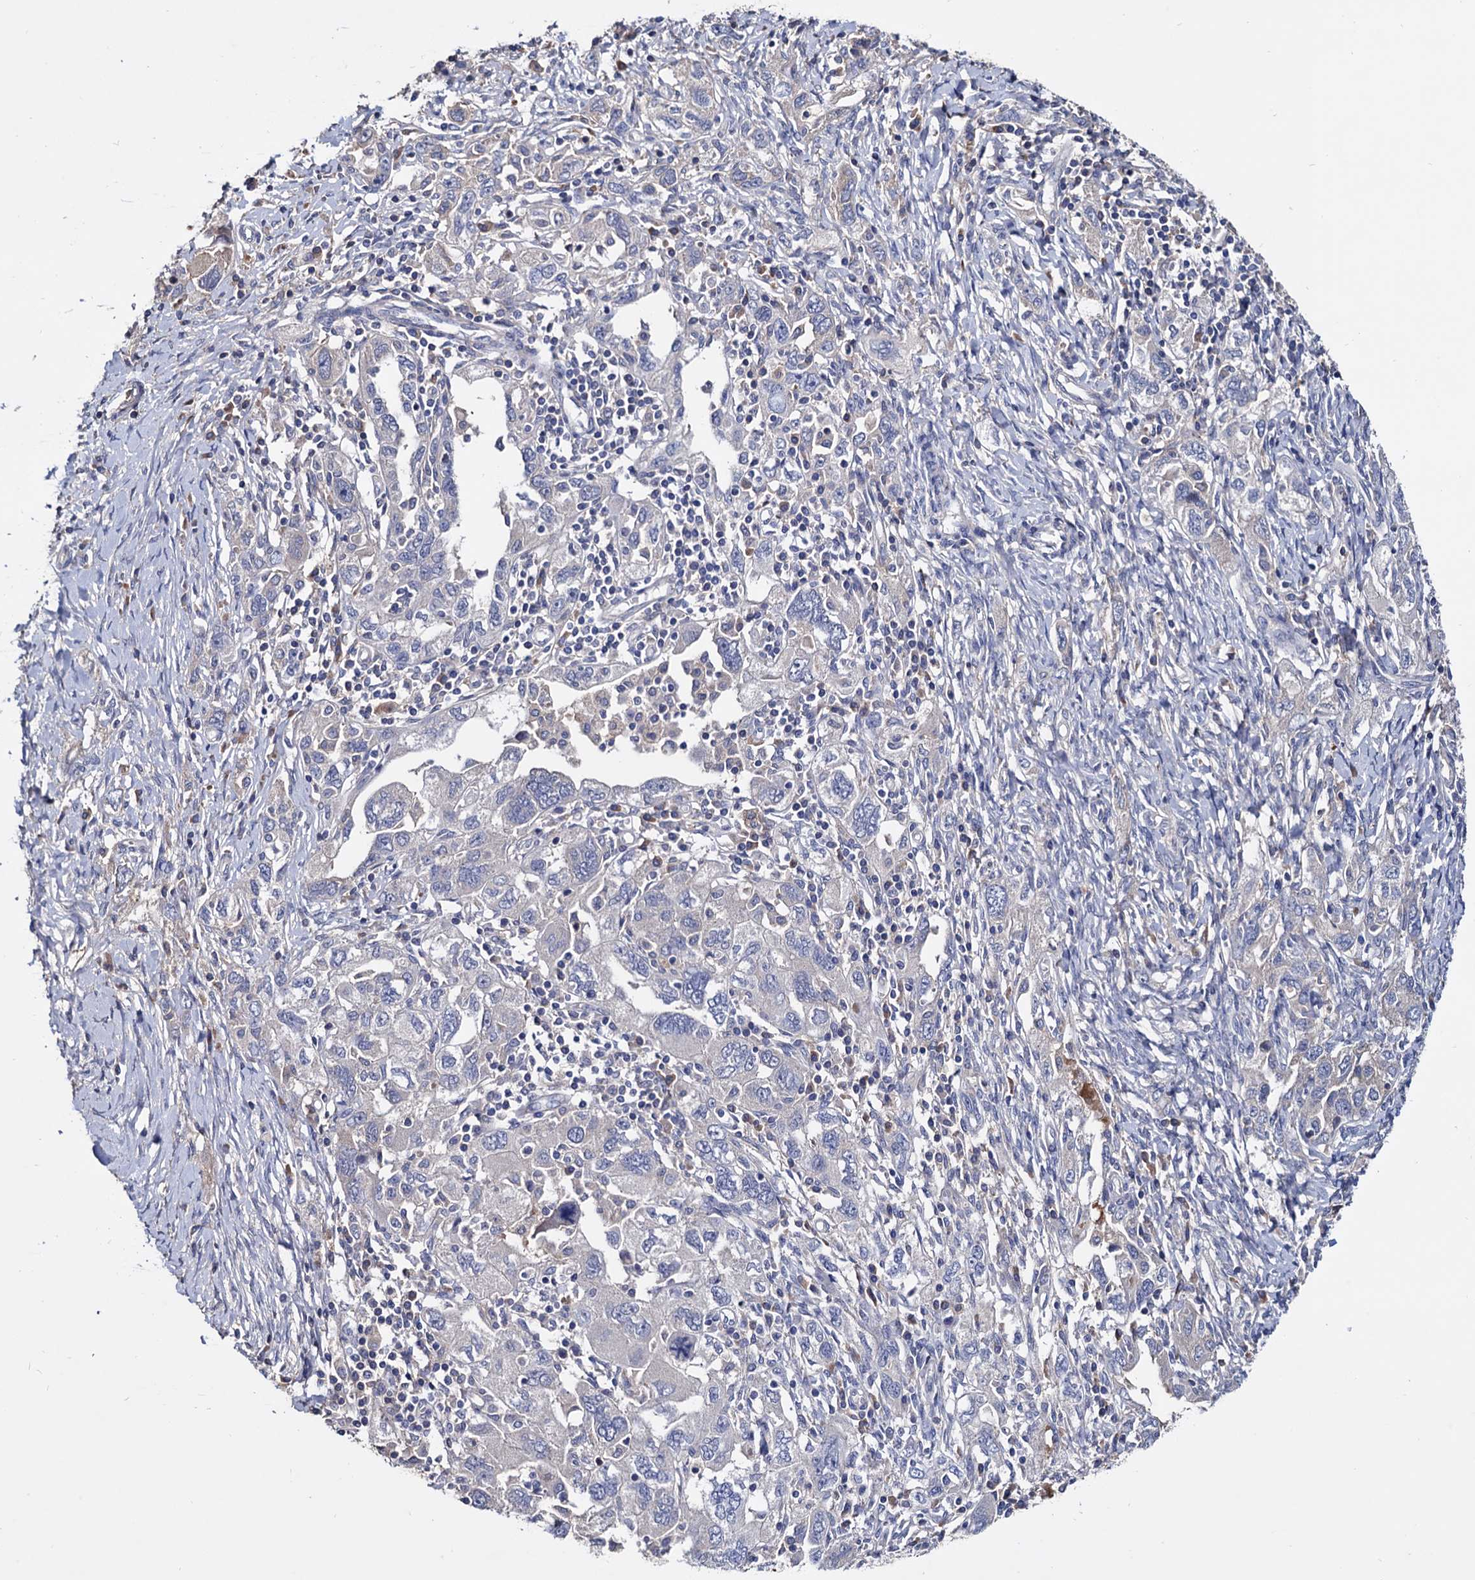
{"staining": {"intensity": "negative", "quantity": "none", "location": "none"}, "tissue": "ovarian cancer", "cell_type": "Tumor cells", "image_type": "cancer", "snomed": [{"axis": "morphology", "description": "Carcinoma, NOS"}, {"axis": "morphology", "description": "Cystadenocarcinoma, serous, NOS"}, {"axis": "topography", "description": "Ovary"}], "caption": "A histopathology image of ovarian cancer (carcinoma) stained for a protein displays no brown staining in tumor cells. The staining is performed using DAB (3,3'-diaminobenzidine) brown chromogen with nuclei counter-stained in using hematoxylin.", "gene": "NPAS4", "patient": {"sex": "female", "age": 69}}